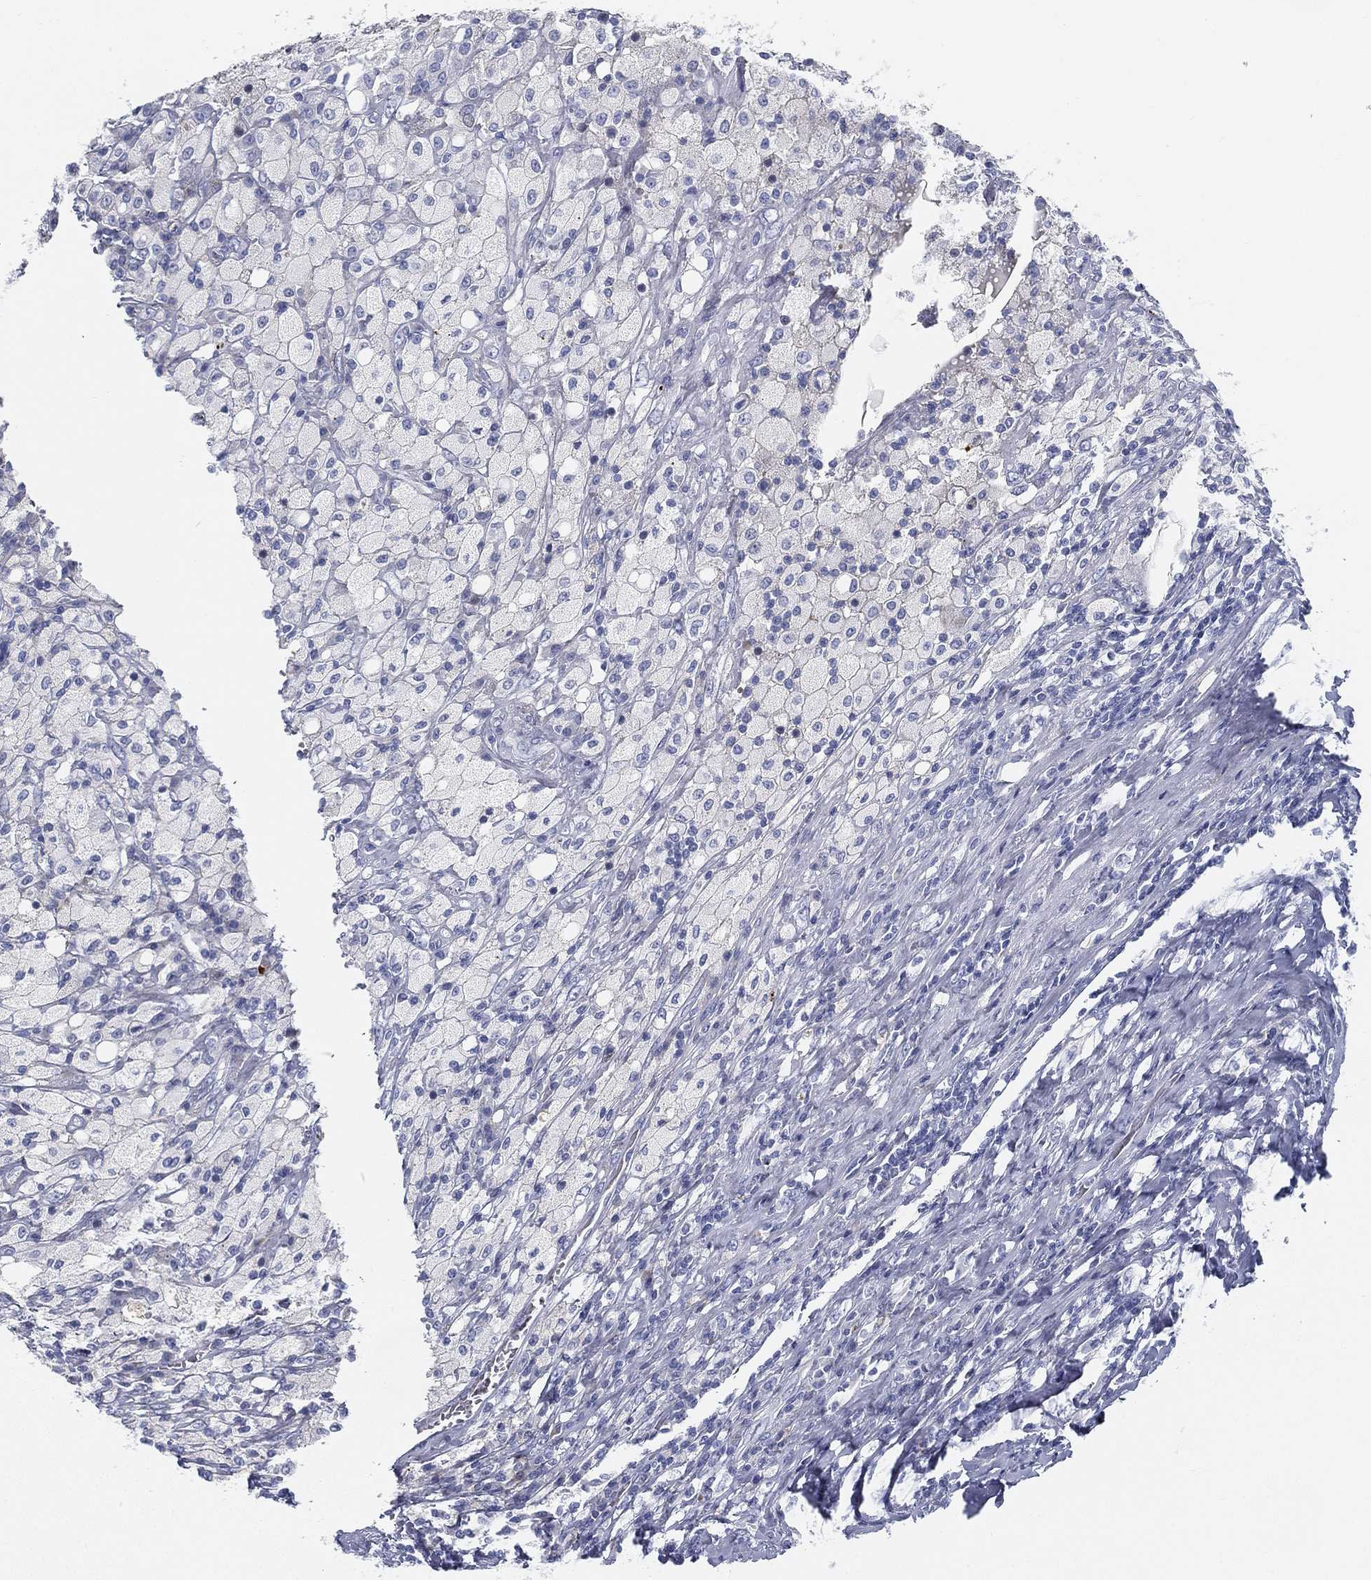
{"staining": {"intensity": "negative", "quantity": "none", "location": "none"}, "tissue": "testis cancer", "cell_type": "Tumor cells", "image_type": "cancer", "snomed": [{"axis": "morphology", "description": "Necrosis, NOS"}, {"axis": "morphology", "description": "Carcinoma, Embryonal, NOS"}, {"axis": "topography", "description": "Testis"}], "caption": "Tumor cells are negative for brown protein staining in testis cancer (embryonal carcinoma).", "gene": "SPPL2C", "patient": {"sex": "male", "age": 19}}